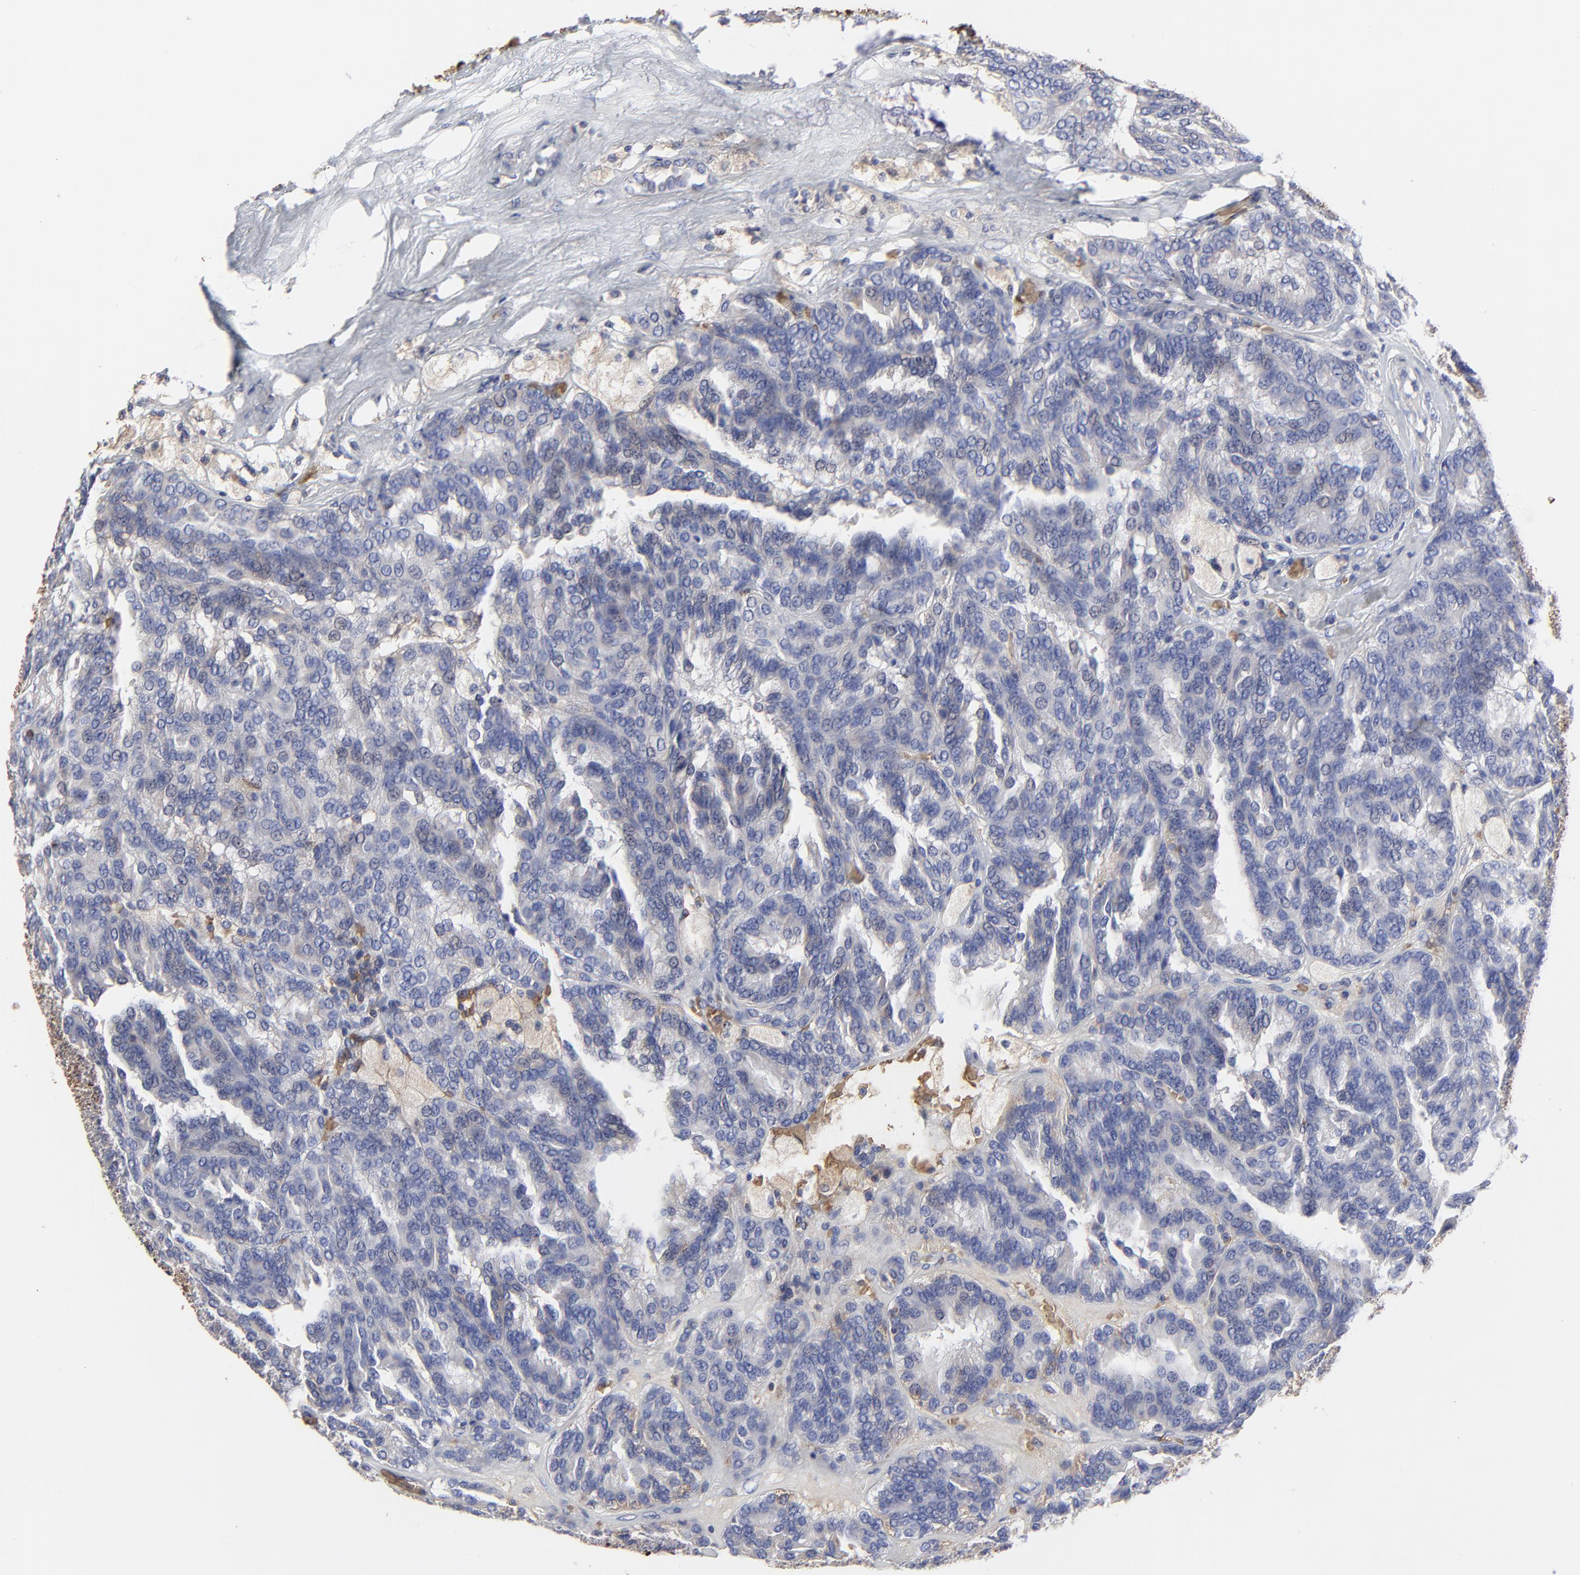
{"staining": {"intensity": "negative", "quantity": "none", "location": "none"}, "tissue": "renal cancer", "cell_type": "Tumor cells", "image_type": "cancer", "snomed": [{"axis": "morphology", "description": "Adenocarcinoma, NOS"}, {"axis": "topography", "description": "Kidney"}], "caption": "Protein analysis of renal cancer (adenocarcinoma) exhibits no significant expression in tumor cells.", "gene": "PAG1", "patient": {"sex": "male", "age": 46}}